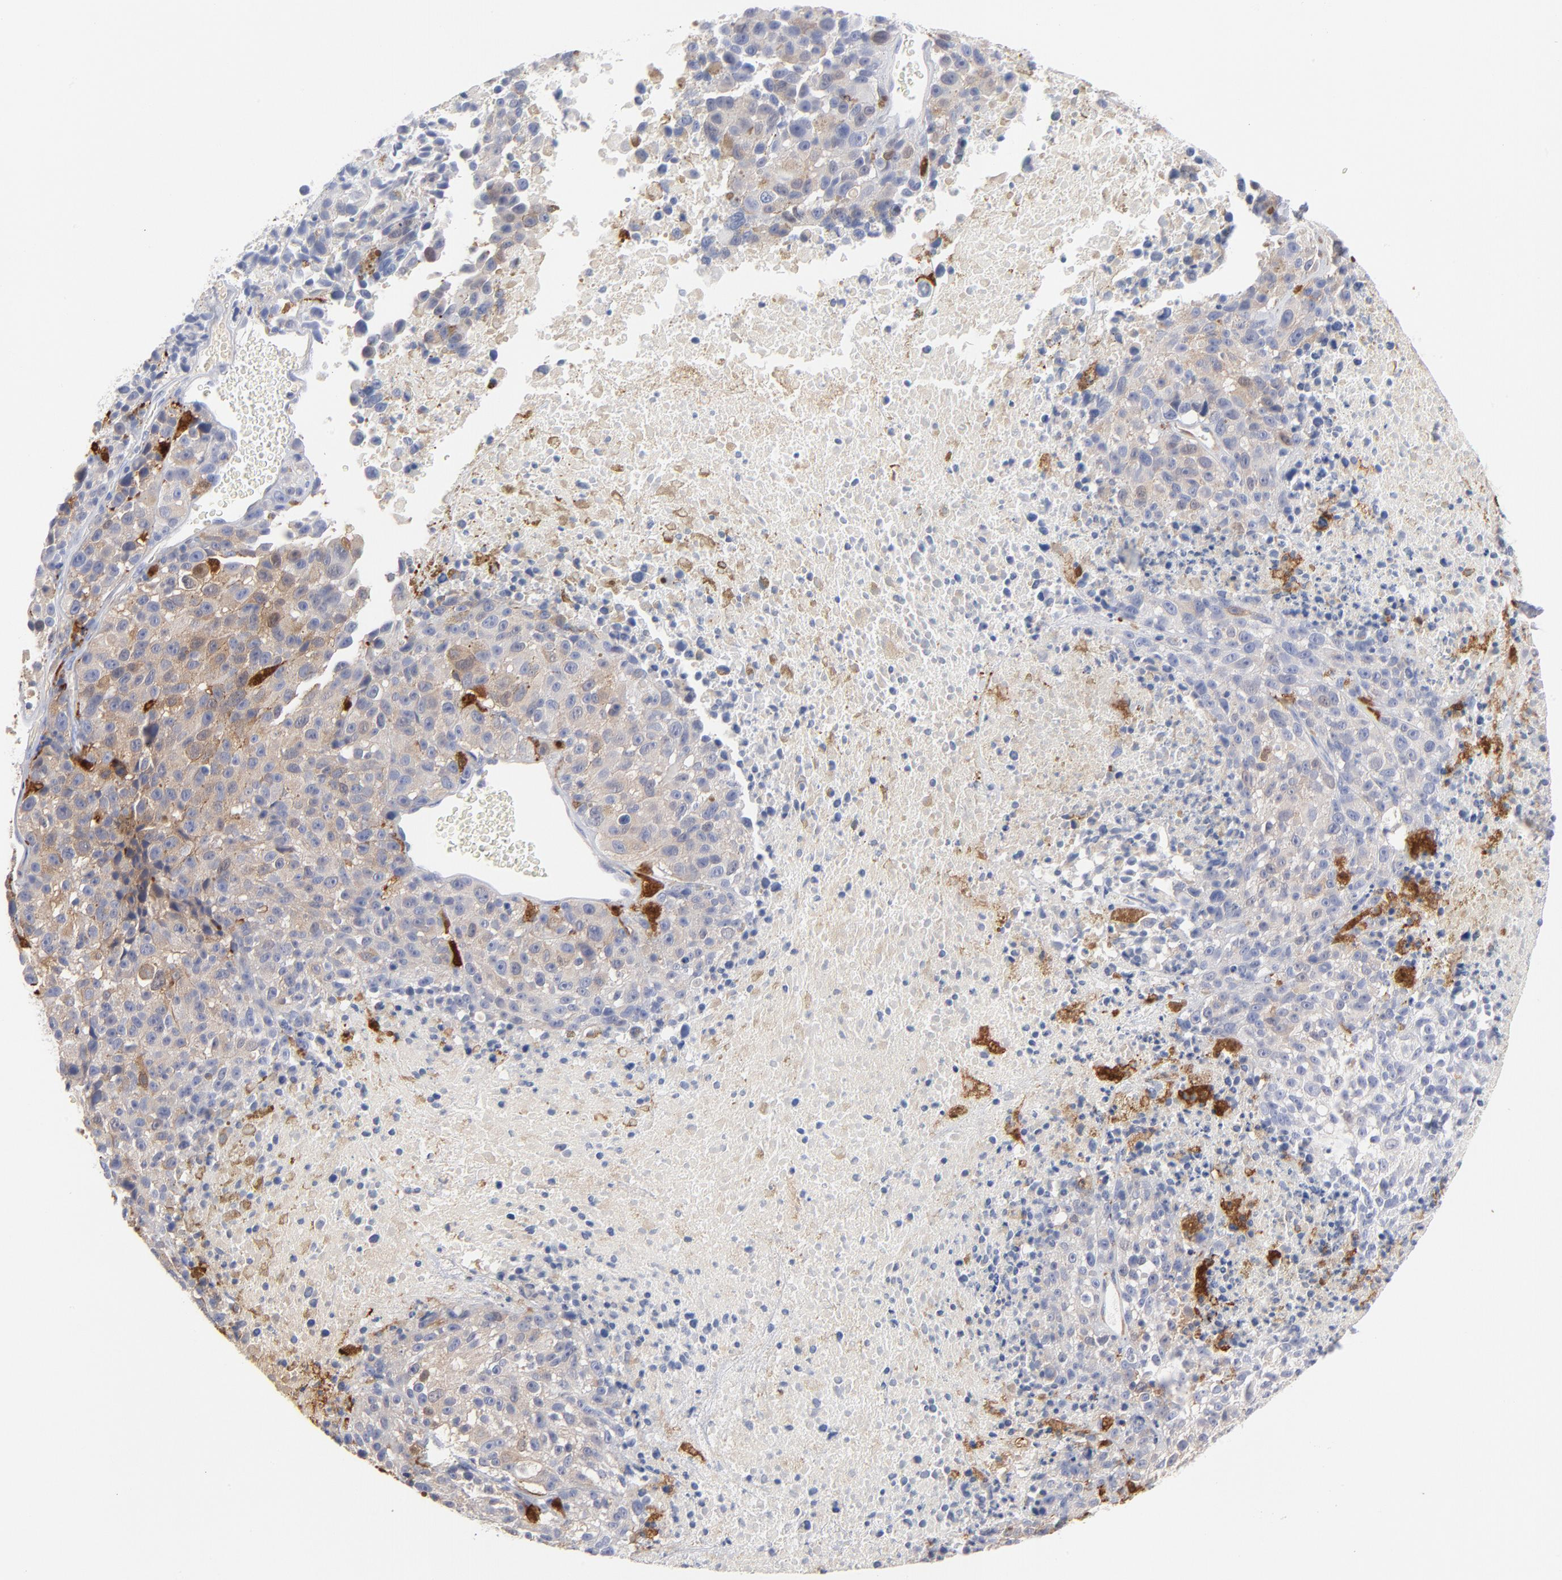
{"staining": {"intensity": "negative", "quantity": "none", "location": "none"}, "tissue": "melanoma", "cell_type": "Tumor cells", "image_type": "cancer", "snomed": [{"axis": "morphology", "description": "Malignant melanoma, Metastatic site"}, {"axis": "topography", "description": "Cerebral cortex"}], "caption": "A high-resolution histopathology image shows IHC staining of malignant melanoma (metastatic site), which reveals no significant expression in tumor cells.", "gene": "IFIT2", "patient": {"sex": "female", "age": 52}}